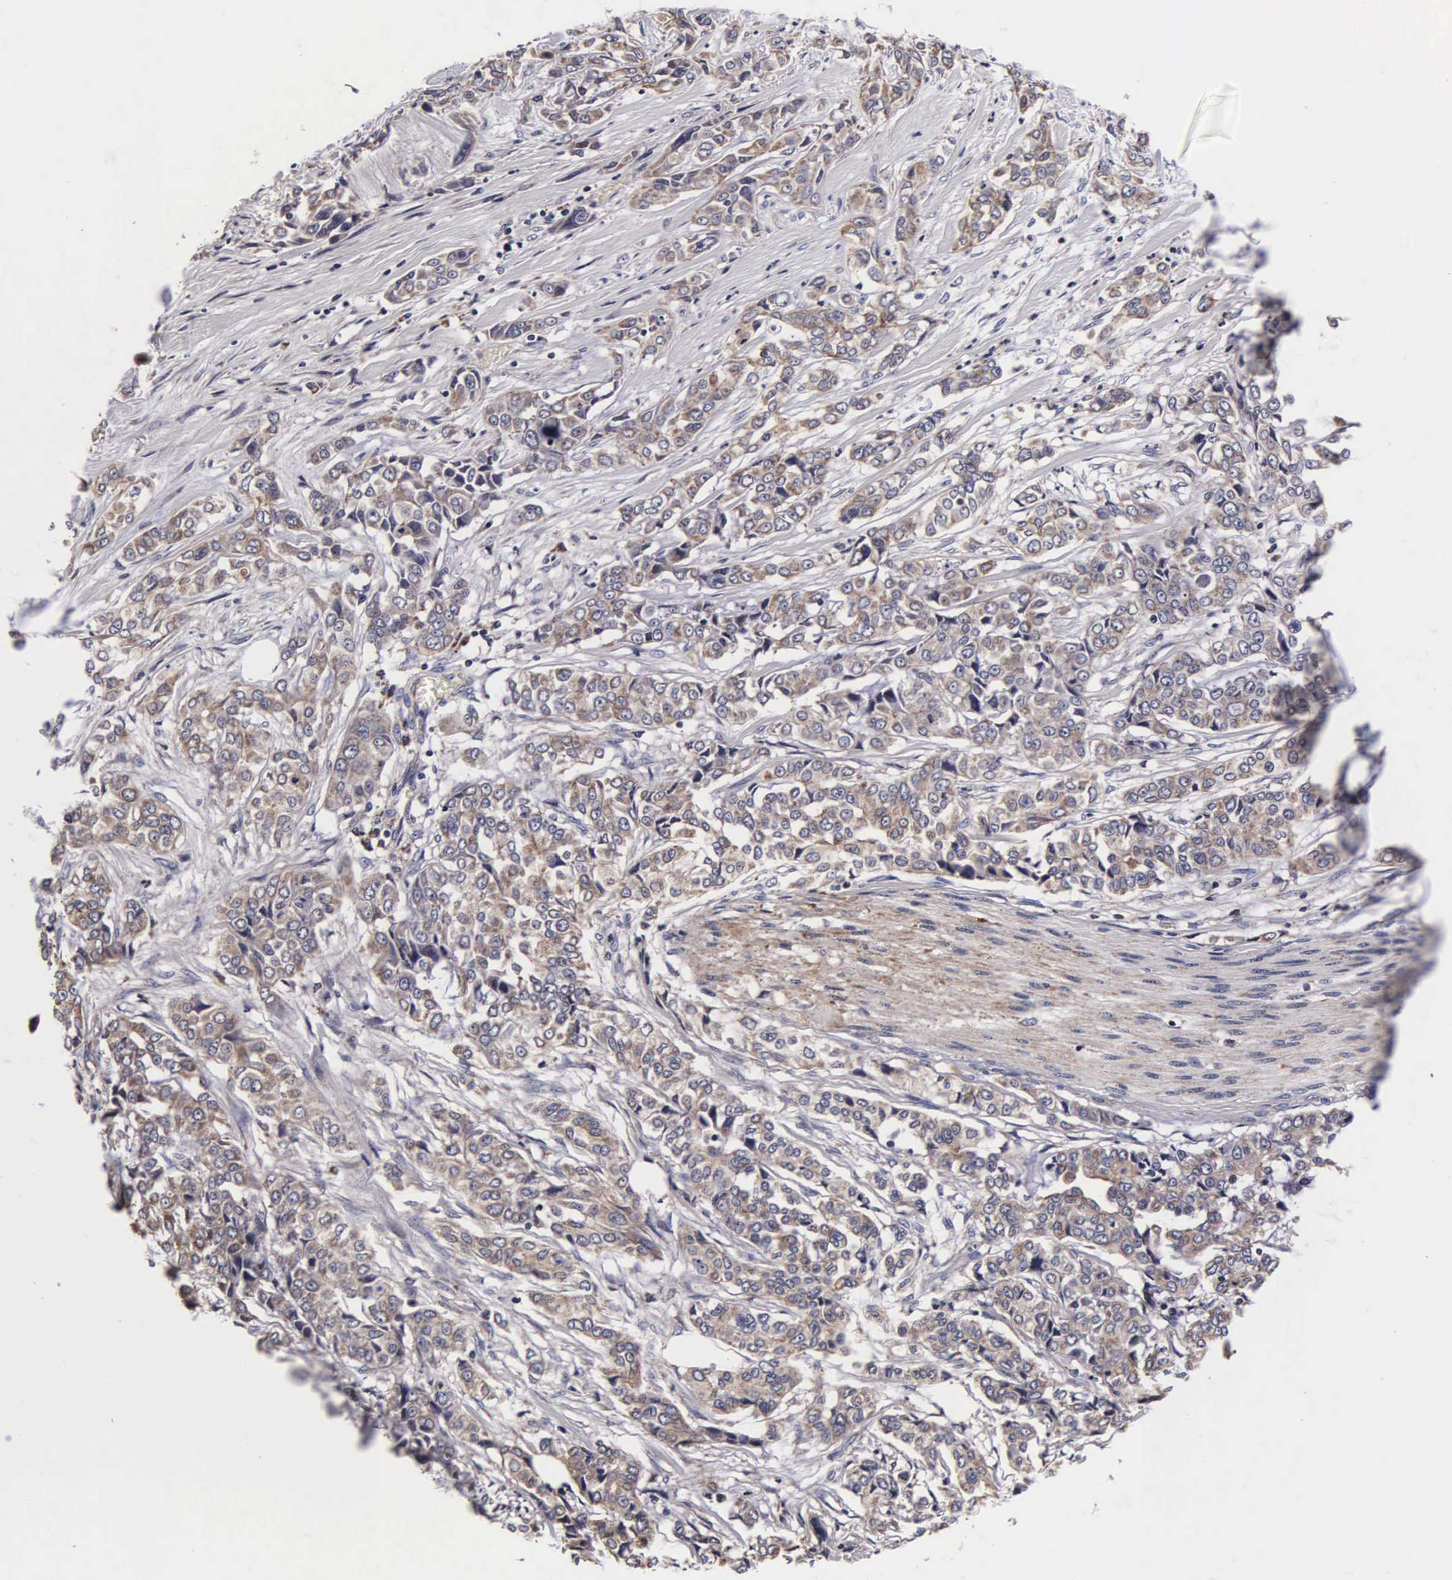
{"staining": {"intensity": "weak", "quantity": ">75%", "location": "cytoplasmic/membranous"}, "tissue": "pancreatic cancer", "cell_type": "Tumor cells", "image_type": "cancer", "snomed": [{"axis": "morphology", "description": "Adenocarcinoma, NOS"}, {"axis": "topography", "description": "Pancreas"}], "caption": "High-power microscopy captured an IHC photomicrograph of pancreatic cancer, revealing weak cytoplasmic/membranous staining in approximately >75% of tumor cells. (DAB IHC, brown staining for protein, blue staining for nuclei).", "gene": "PSMA3", "patient": {"sex": "female", "age": 52}}